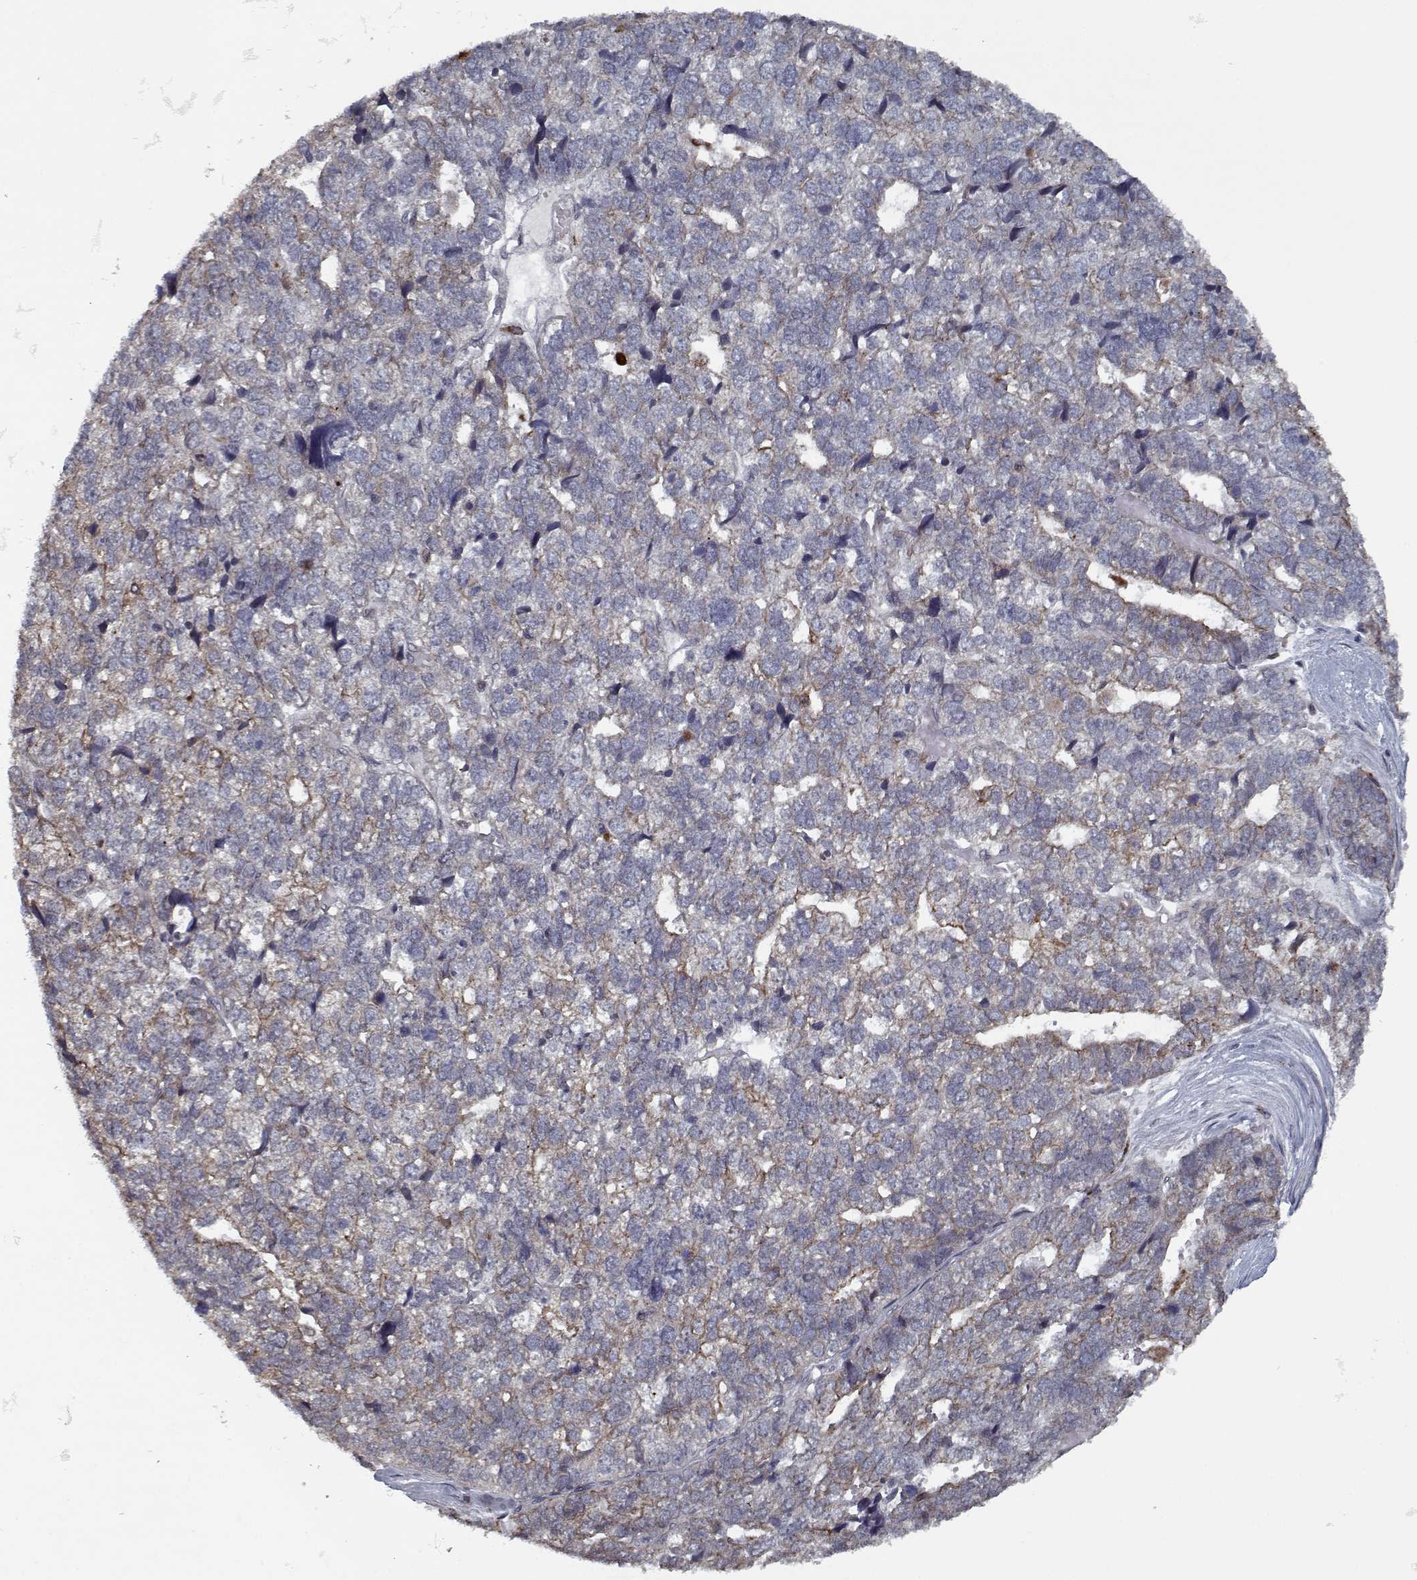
{"staining": {"intensity": "moderate", "quantity": "<25%", "location": "cytoplasmic/membranous"}, "tissue": "stomach cancer", "cell_type": "Tumor cells", "image_type": "cancer", "snomed": [{"axis": "morphology", "description": "Adenocarcinoma, NOS"}, {"axis": "topography", "description": "Stomach"}], "caption": "There is low levels of moderate cytoplasmic/membranous staining in tumor cells of adenocarcinoma (stomach), as demonstrated by immunohistochemical staining (brown color).", "gene": "NLK", "patient": {"sex": "male", "age": 69}}